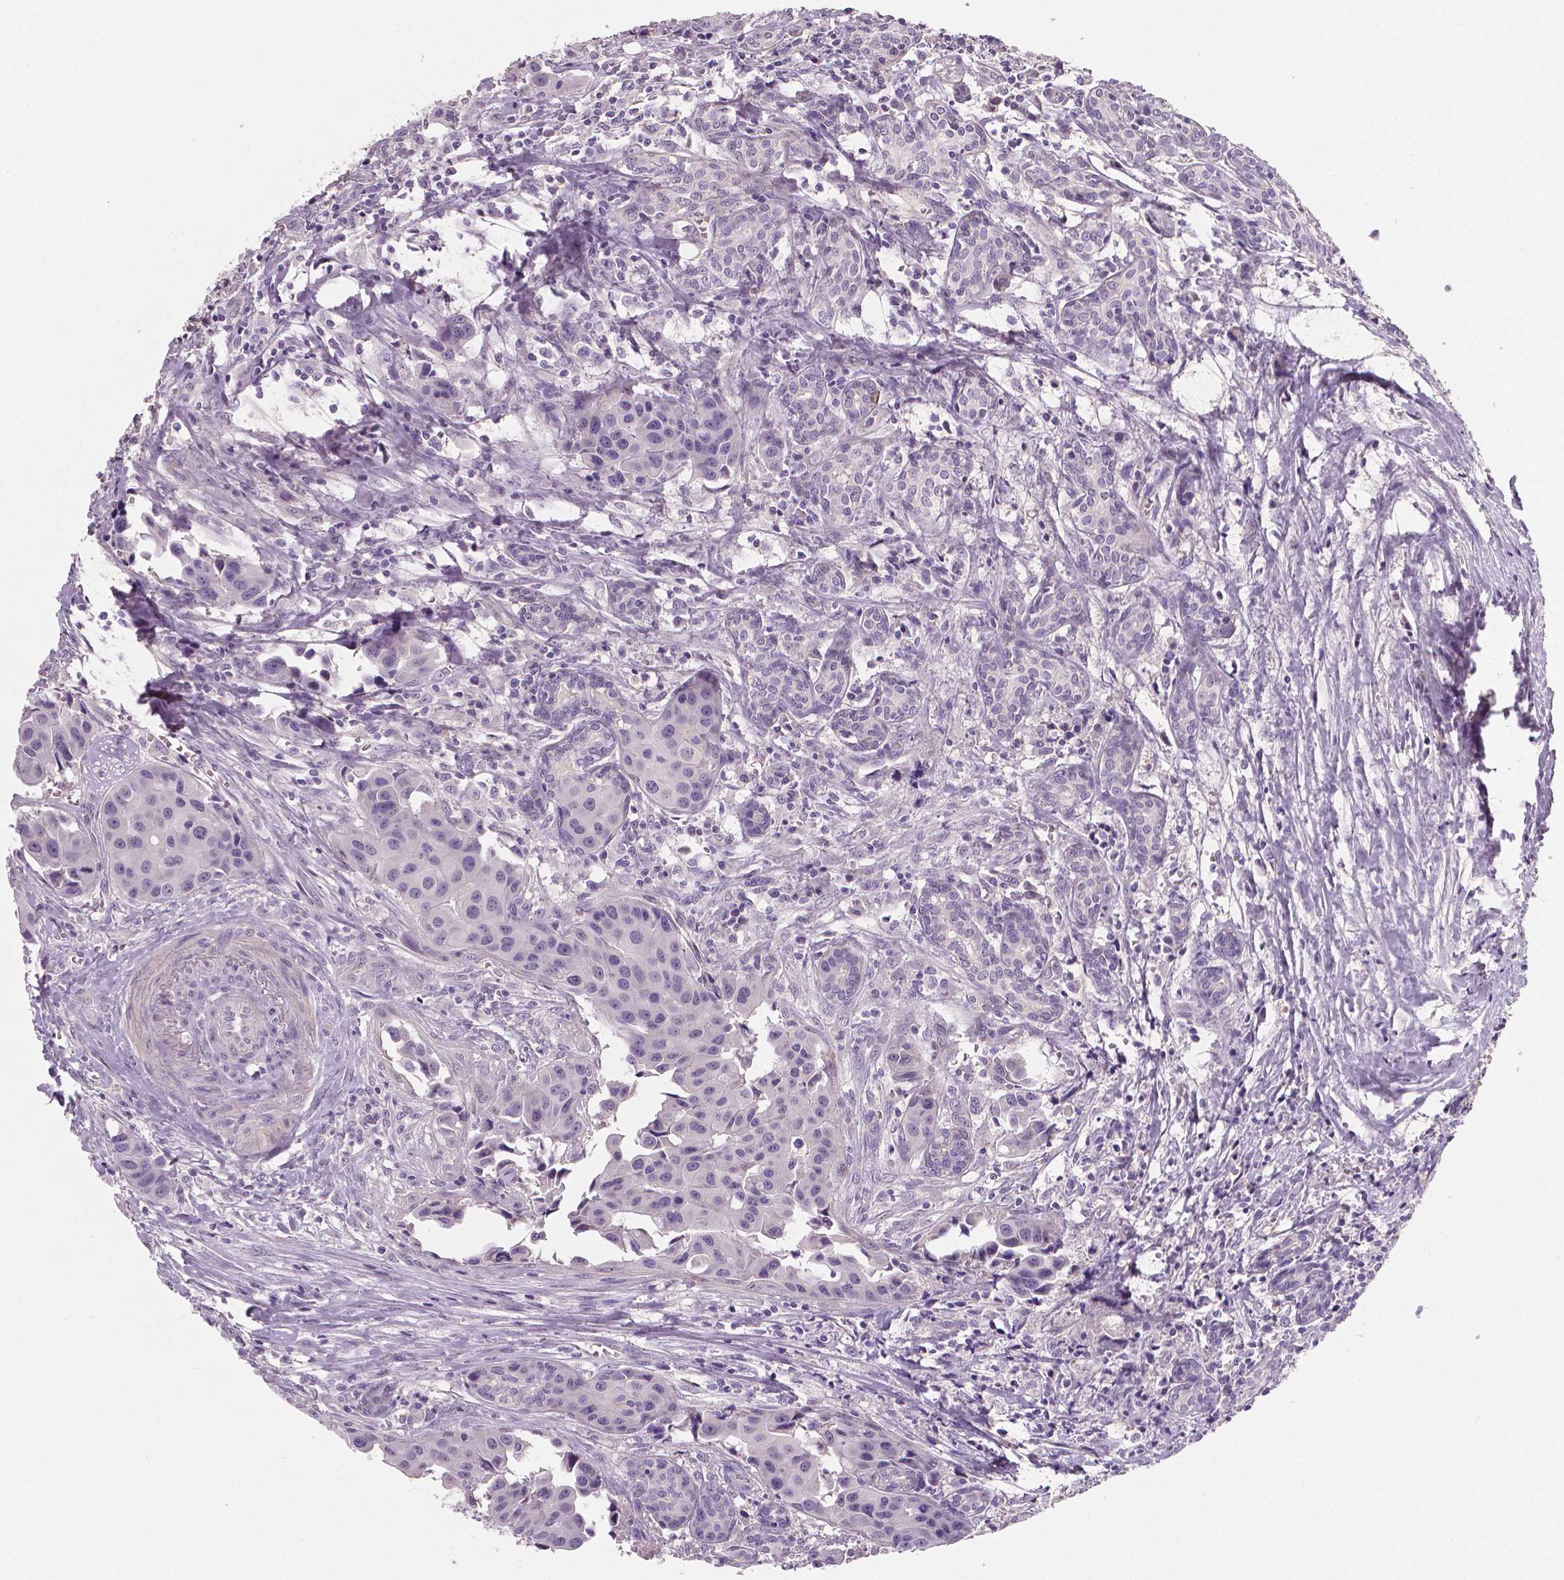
{"staining": {"intensity": "negative", "quantity": "none", "location": "none"}, "tissue": "head and neck cancer", "cell_type": "Tumor cells", "image_type": "cancer", "snomed": [{"axis": "morphology", "description": "Adenocarcinoma, NOS"}, {"axis": "topography", "description": "Head-Neck"}], "caption": "Adenocarcinoma (head and neck) was stained to show a protein in brown. There is no significant staining in tumor cells.", "gene": "FLT1", "patient": {"sex": "male", "age": 76}}